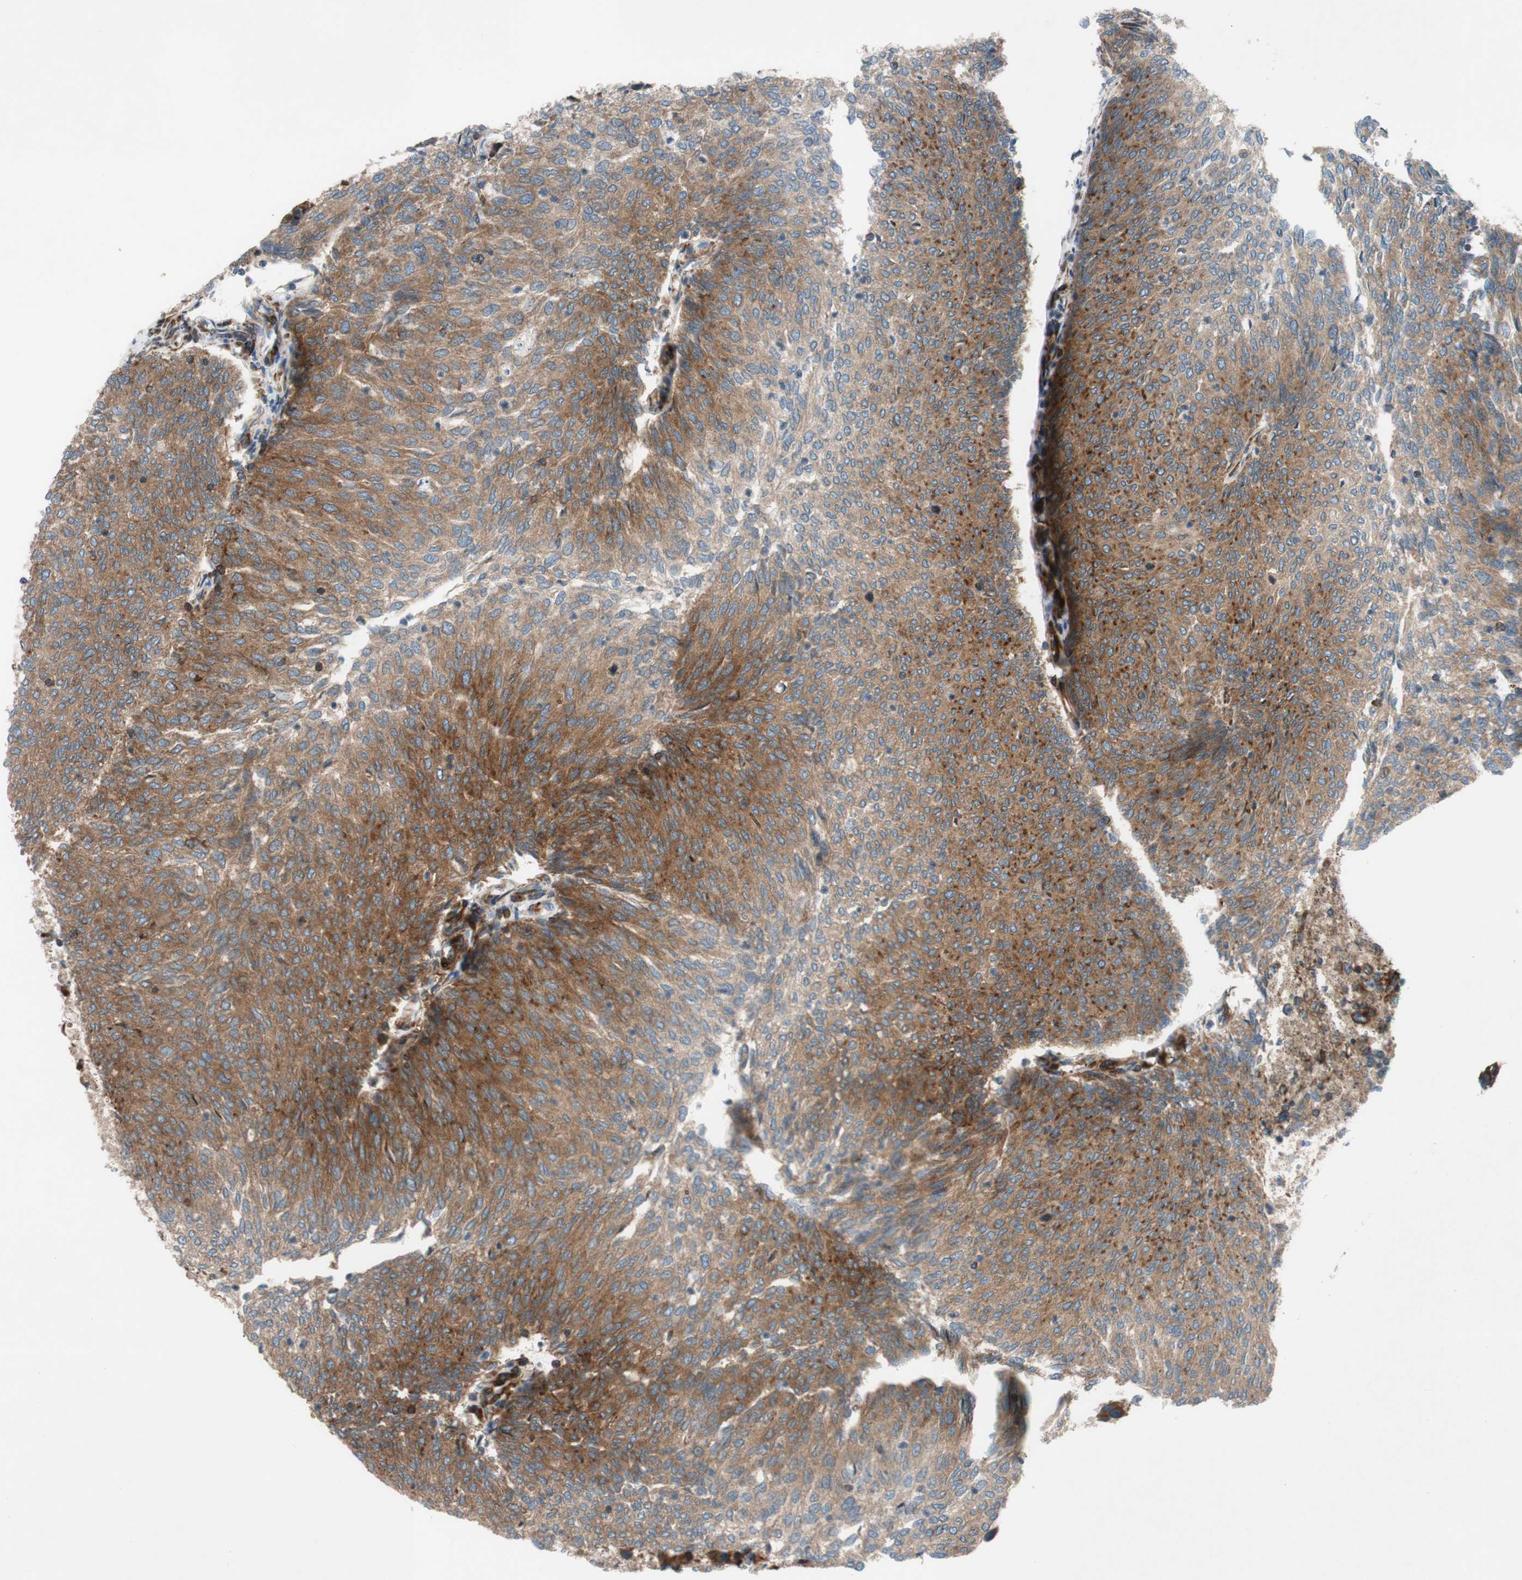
{"staining": {"intensity": "moderate", "quantity": ">75%", "location": "cytoplasmic/membranous"}, "tissue": "urothelial cancer", "cell_type": "Tumor cells", "image_type": "cancer", "snomed": [{"axis": "morphology", "description": "Urothelial carcinoma, Low grade"}, {"axis": "topography", "description": "Urinary bladder"}], "caption": "Protein expression analysis of human urothelial cancer reveals moderate cytoplasmic/membranous positivity in approximately >75% of tumor cells. (Brightfield microscopy of DAB IHC at high magnification).", "gene": "CCN4", "patient": {"sex": "female", "age": 79}}